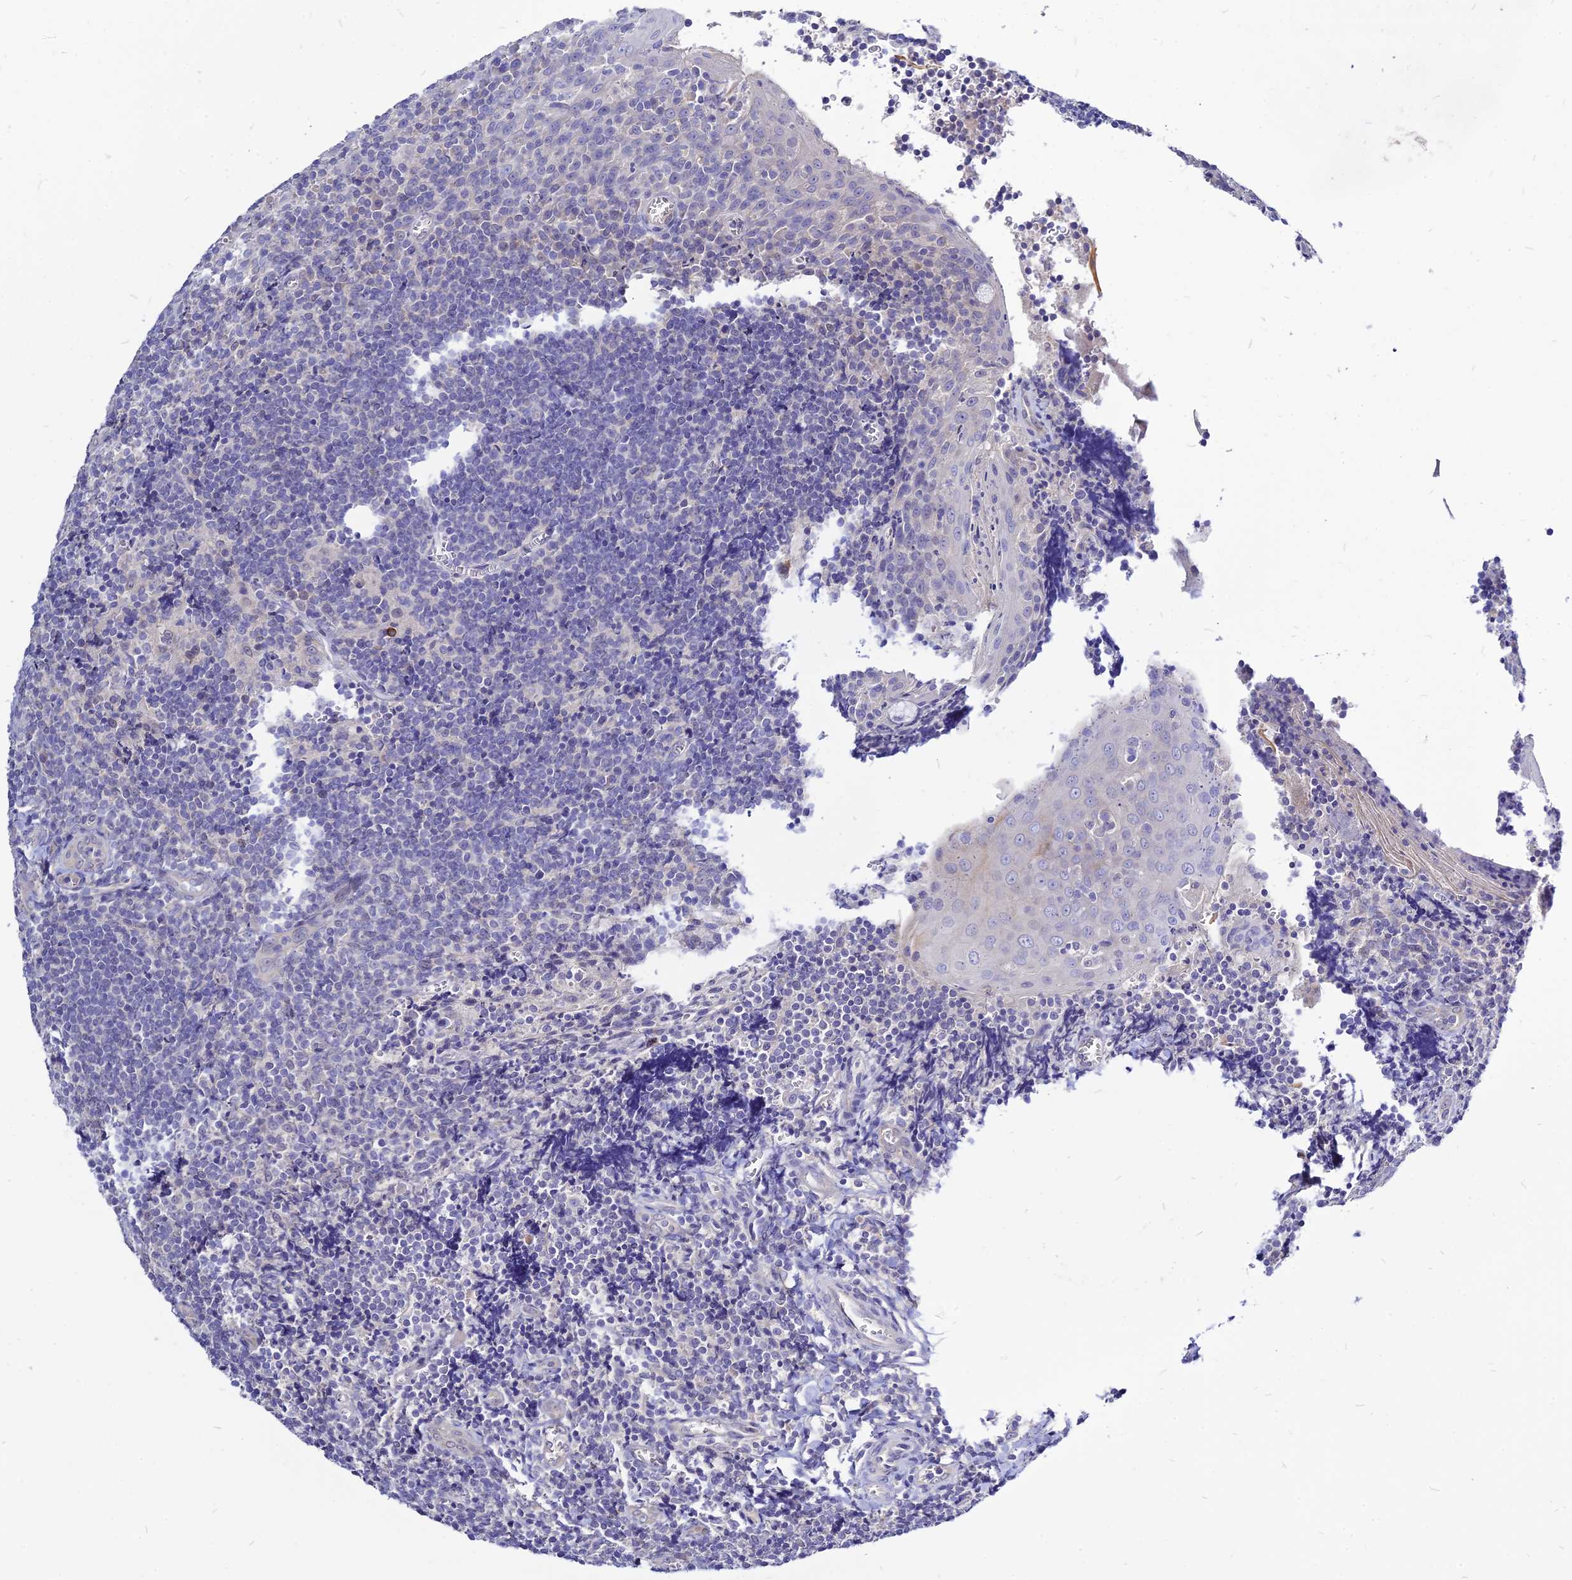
{"staining": {"intensity": "negative", "quantity": "none", "location": "none"}, "tissue": "tonsil", "cell_type": "Germinal center cells", "image_type": "normal", "snomed": [{"axis": "morphology", "description": "Normal tissue, NOS"}, {"axis": "topography", "description": "Tonsil"}], "caption": "DAB (3,3'-diaminobenzidine) immunohistochemical staining of unremarkable tonsil exhibits no significant positivity in germinal center cells.", "gene": "CZIB", "patient": {"sex": "male", "age": 27}}